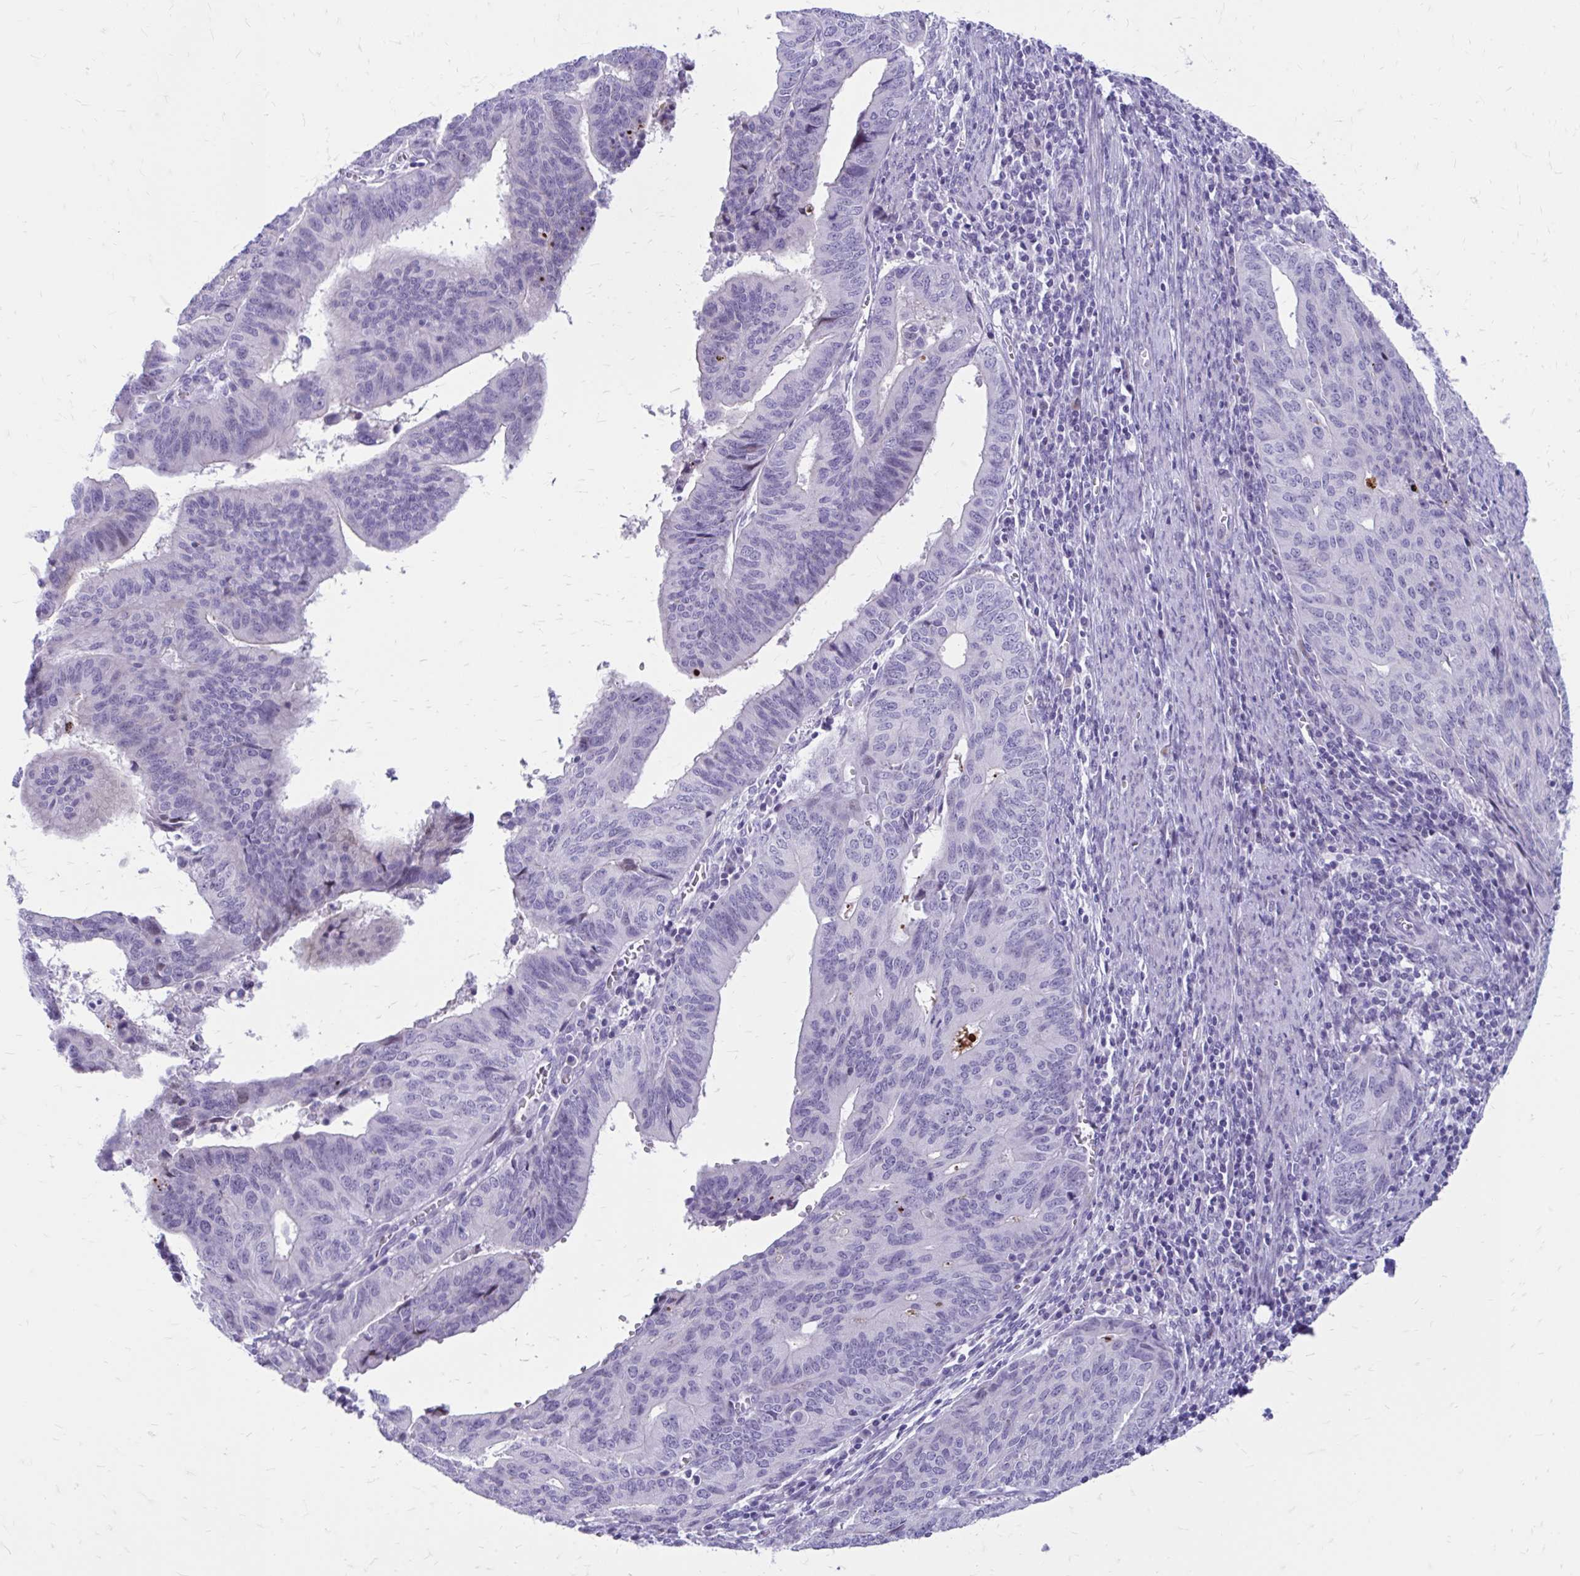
{"staining": {"intensity": "negative", "quantity": "none", "location": "none"}, "tissue": "endometrial cancer", "cell_type": "Tumor cells", "image_type": "cancer", "snomed": [{"axis": "morphology", "description": "Adenocarcinoma, NOS"}, {"axis": "topography", "description": "Endometrium"}], "caption": "The histopathology image displays no staining of tumor cells in endometrial cancer. The staining was performed using DAB to visualize the protein expression in brown, while the nuclei were stained in blue with hematoxylin (Magnification: 20x).", "gene": "LCN15", "patient": {"sex": "female", "age": 65}}